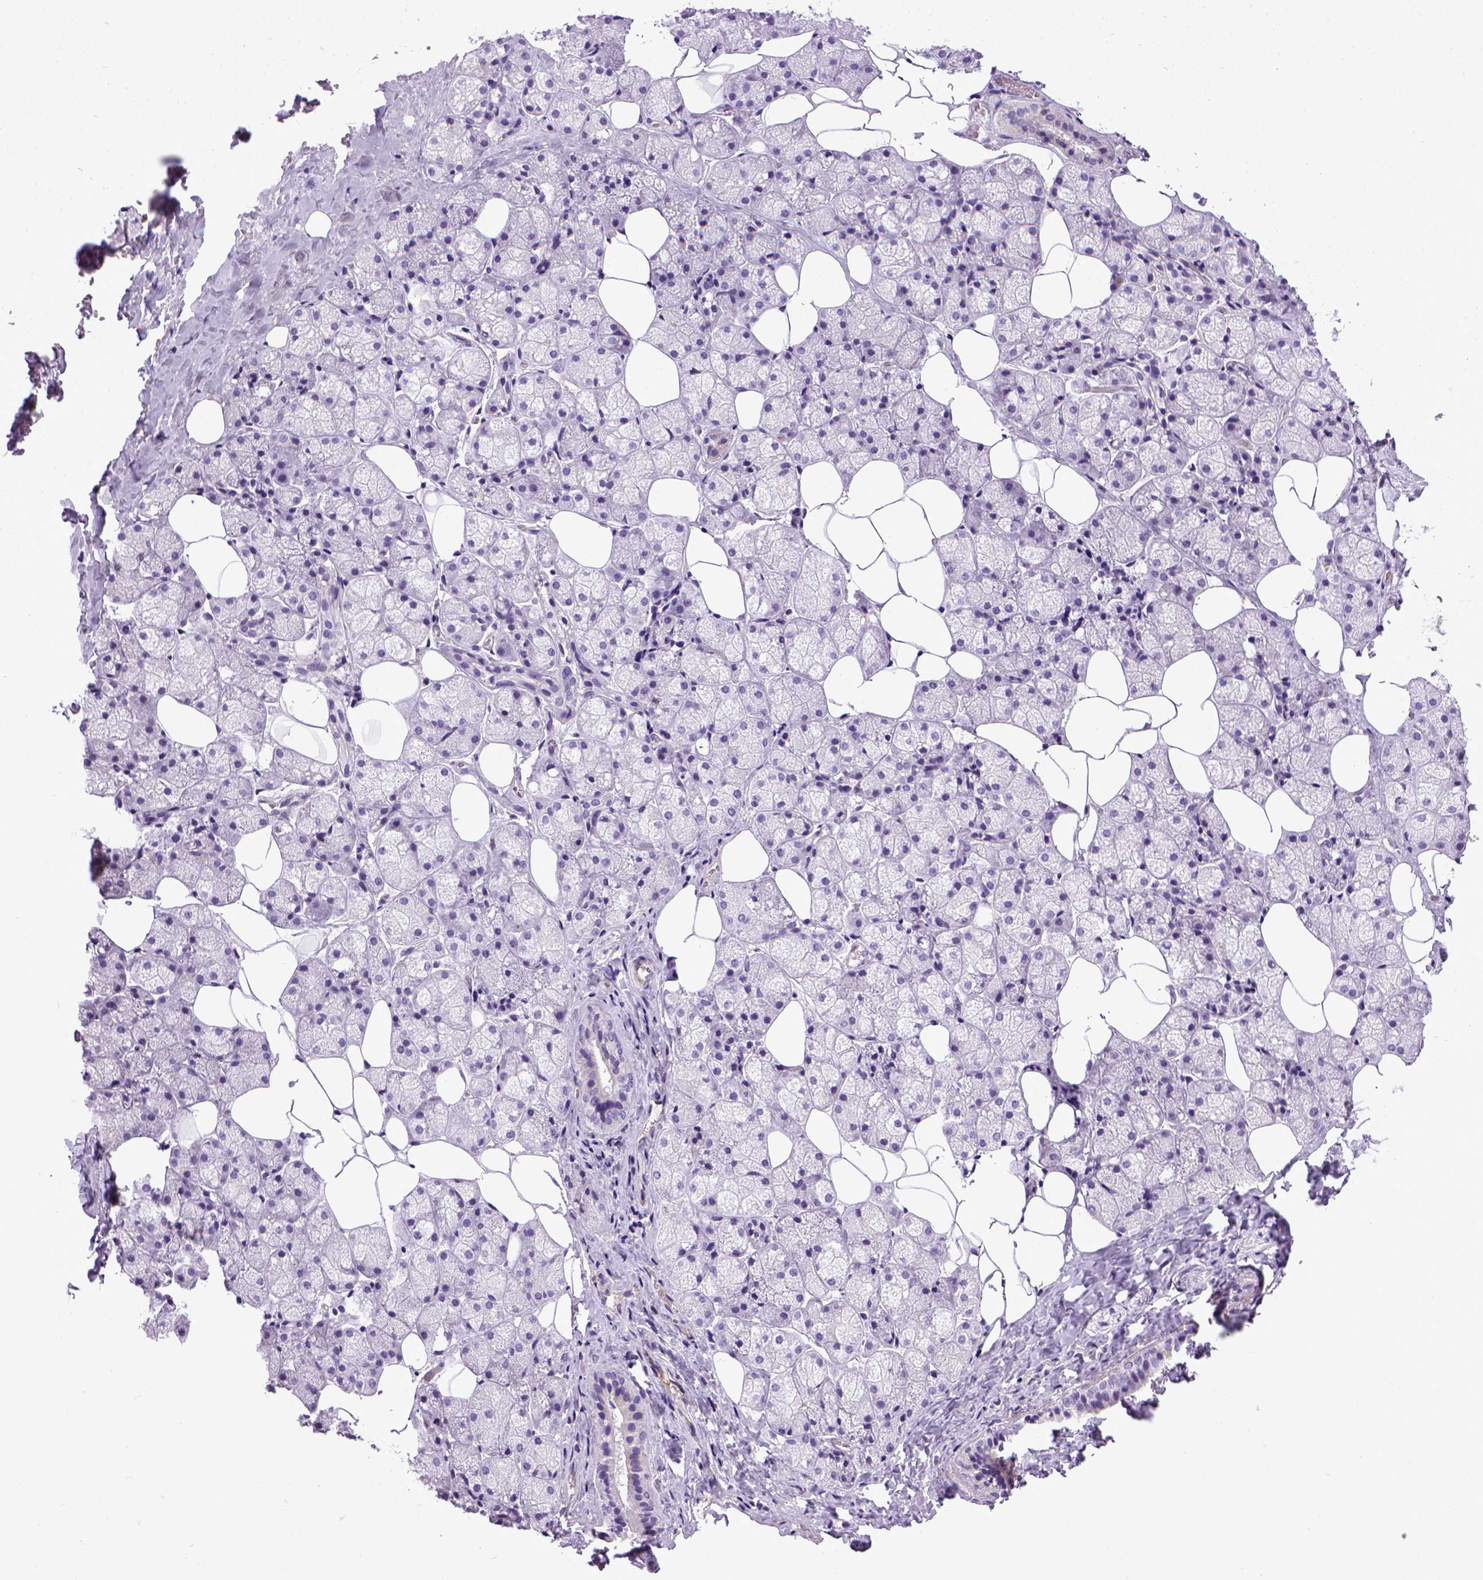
{"staining": {"intensity": "negative", "quantity": "none", "location": "none"}, "tissue": "salivary gland", "cell_type": "Glandular cells", "image_type": "normal", "snomed": [{"axis": "morphology", "description": "Normal tissue, NOS"}, {"axis": "topography", "description": "Salivary gland"}], "caption": "Photomicrograph shows no significant protein positivity in glandular cells of unremarkable salivary gland. (Stains: DAB immunohistochemistry (IHC) with hematoxylin counter stain, Microscopy: brightfield microscopy at high magnification).", "gene": "ENG", "patient": {"sex": "male", "age": 38}}